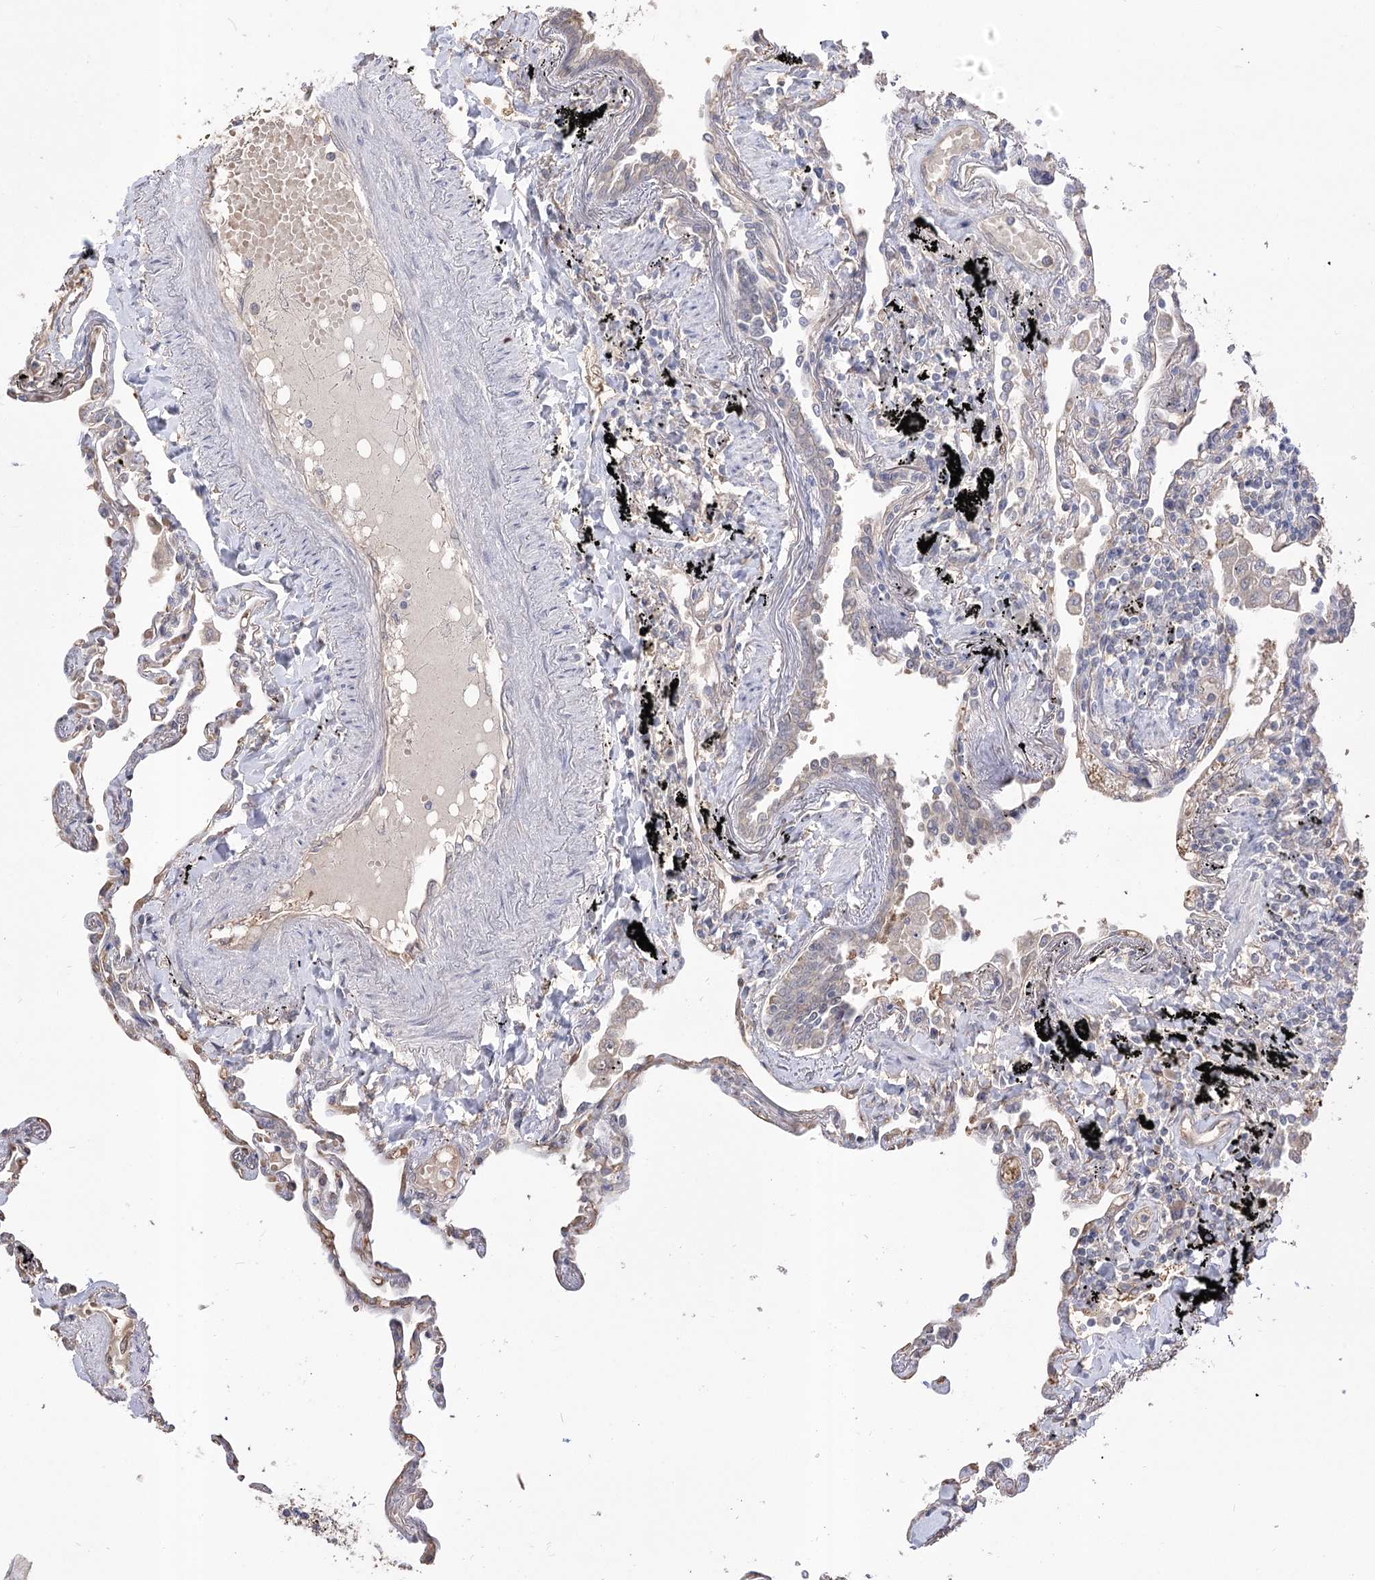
{"staining": {"intensity": "weak", "quantity": "<25%", "location": "cytoplasmic/membranous"}, "tissue": "lung", "cell_type": "Alveolar cells", "image_type": "normal", "snomed": [{"axis": "morphology", "description": "Normal tissue, NOS"}, {"axis": "topography", "description": "Lung"}], "caption": "Immunohistochemistry image of benign lung: human lung stained with DAB (3,3'-diaminobenzidine) shows no significant protein expression in alveolar cells. The staining is performed using DAB brown chromogen with nuclei counter-stained in using hematoxylin.", "gene": "R3HDM2", "patient": {"sex": "female", "age": 67}}